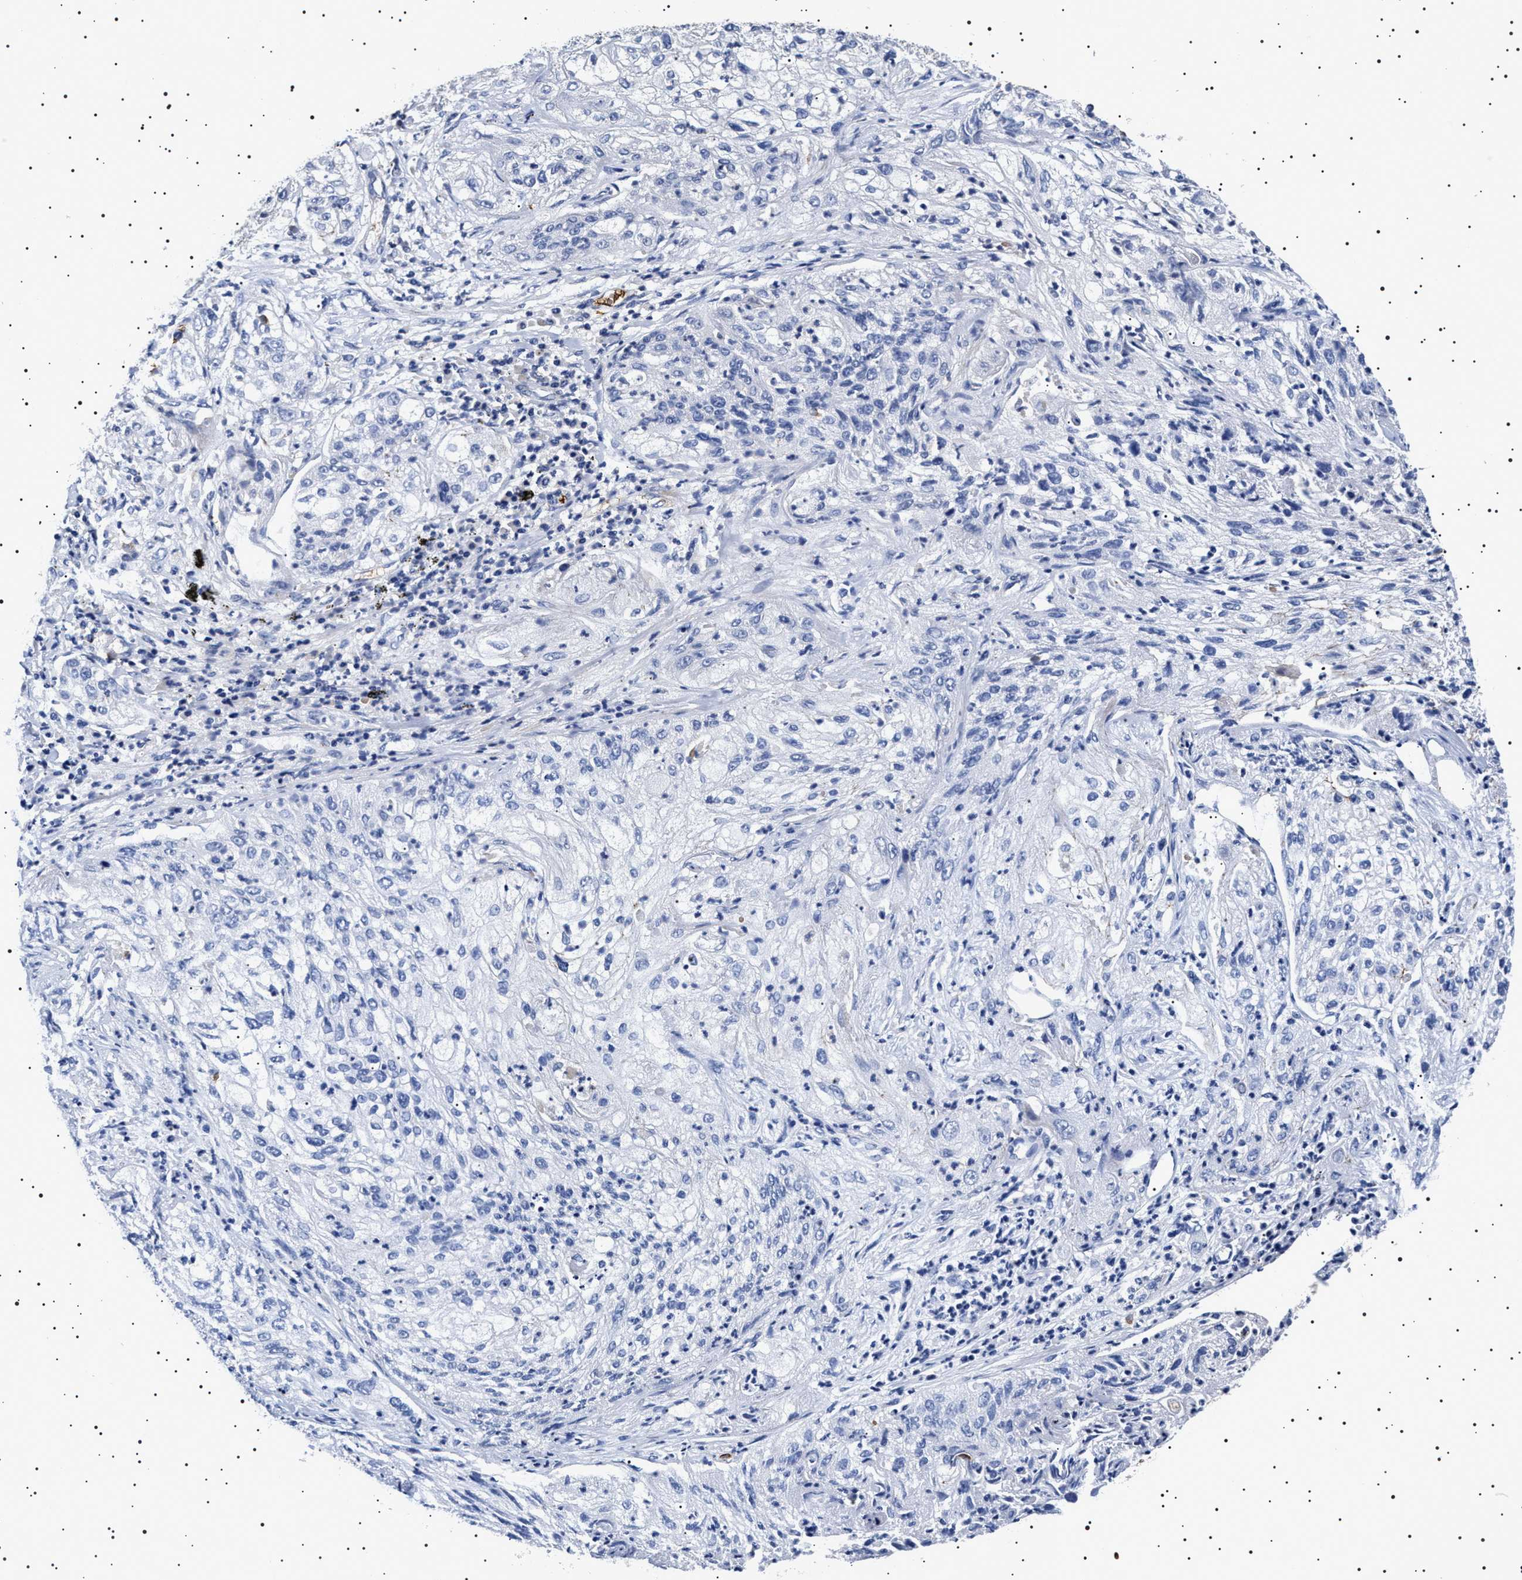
{"staining": {"intensity": "weak", "quantity": "<25%", "location": "cytoplasmic/membranous"}, "tissue": "lung cancer", "cell_type": "Tumor cells", "image_type": "cancer", "snomed": [{"axis": "morphology", "description": "Inflammation, NOS"}, {"axis": "morphology", "description": "Squamous cell carcinoma, NOS"}, {"axis": "topography", "description": "Lymph node"}, {"axis": "topography", "description": "Soft tissue"}, {"axis": "topography", "description": "Lung"}], "caption": "There is no significant expression in tumor cells of lung cancer.", "gene": "SLC4A7", "patient": {"sex": "male", "age": 66}}